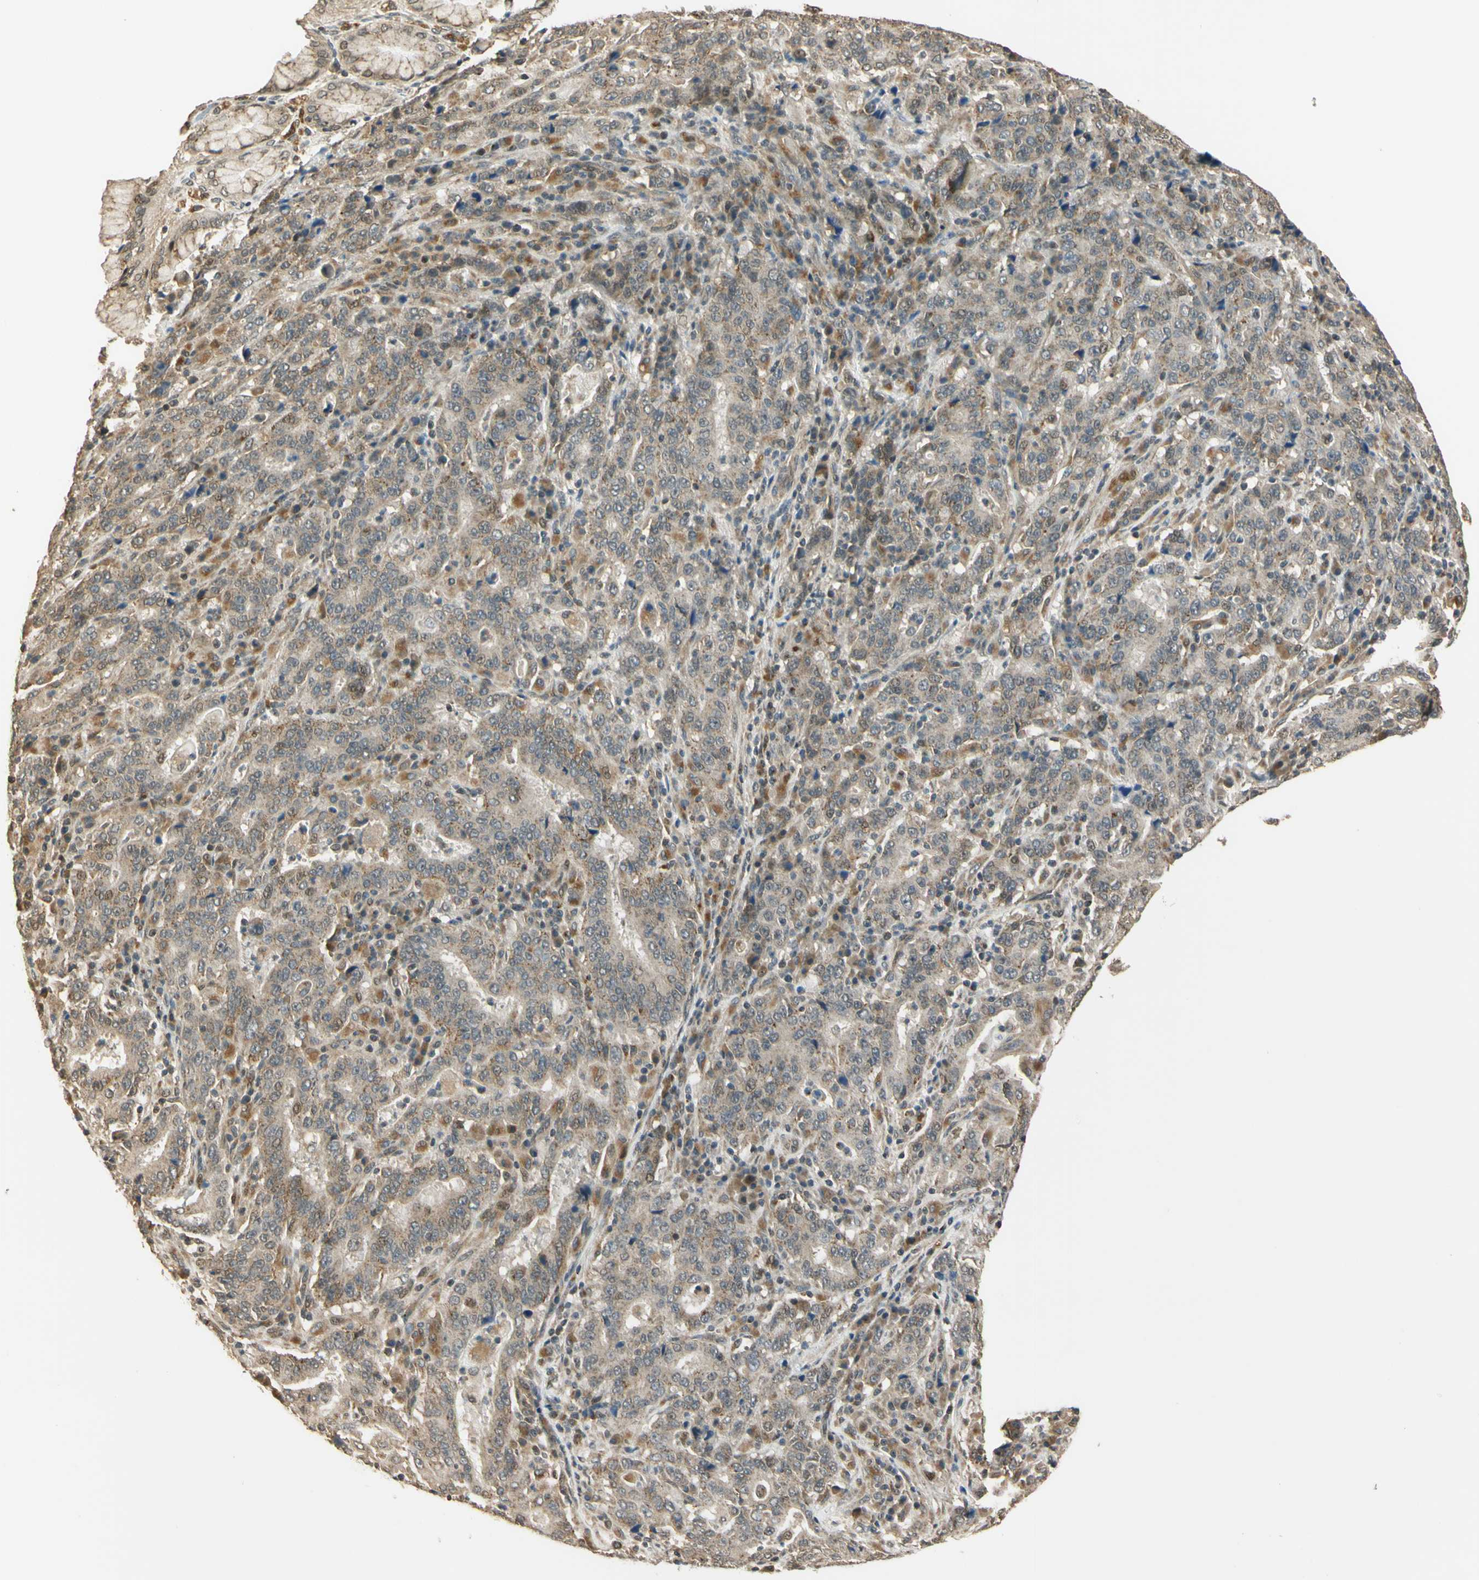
{"staining": {"intensity": "weak", "quantity": "25%-75%", "location": "cytoplasmic/membranous,nuclear"}, "tissue": "stomach cancer", "cell_type": "Tumor cells", "image_type": "cancer", "snomed": [{"axis": "morphology", "description": "Normal tissue, NOS"}, {"axis": "morphology", "description": "Adenocarcinoma, NOS"}, {"axis": "topography", "description": "Stomach, upper"}, {"axis": "topography", "description": "Stomach"}], "caption": "Stomach cancer (adenocarcinoma) stained with a brown dye displays weak cytoplasmic/membranous and nuclear positive expression in approximately 25%-75% of tumor cells.", "gene": "LAMTOR1", "patient": {"sex": "male", "age": 59}}